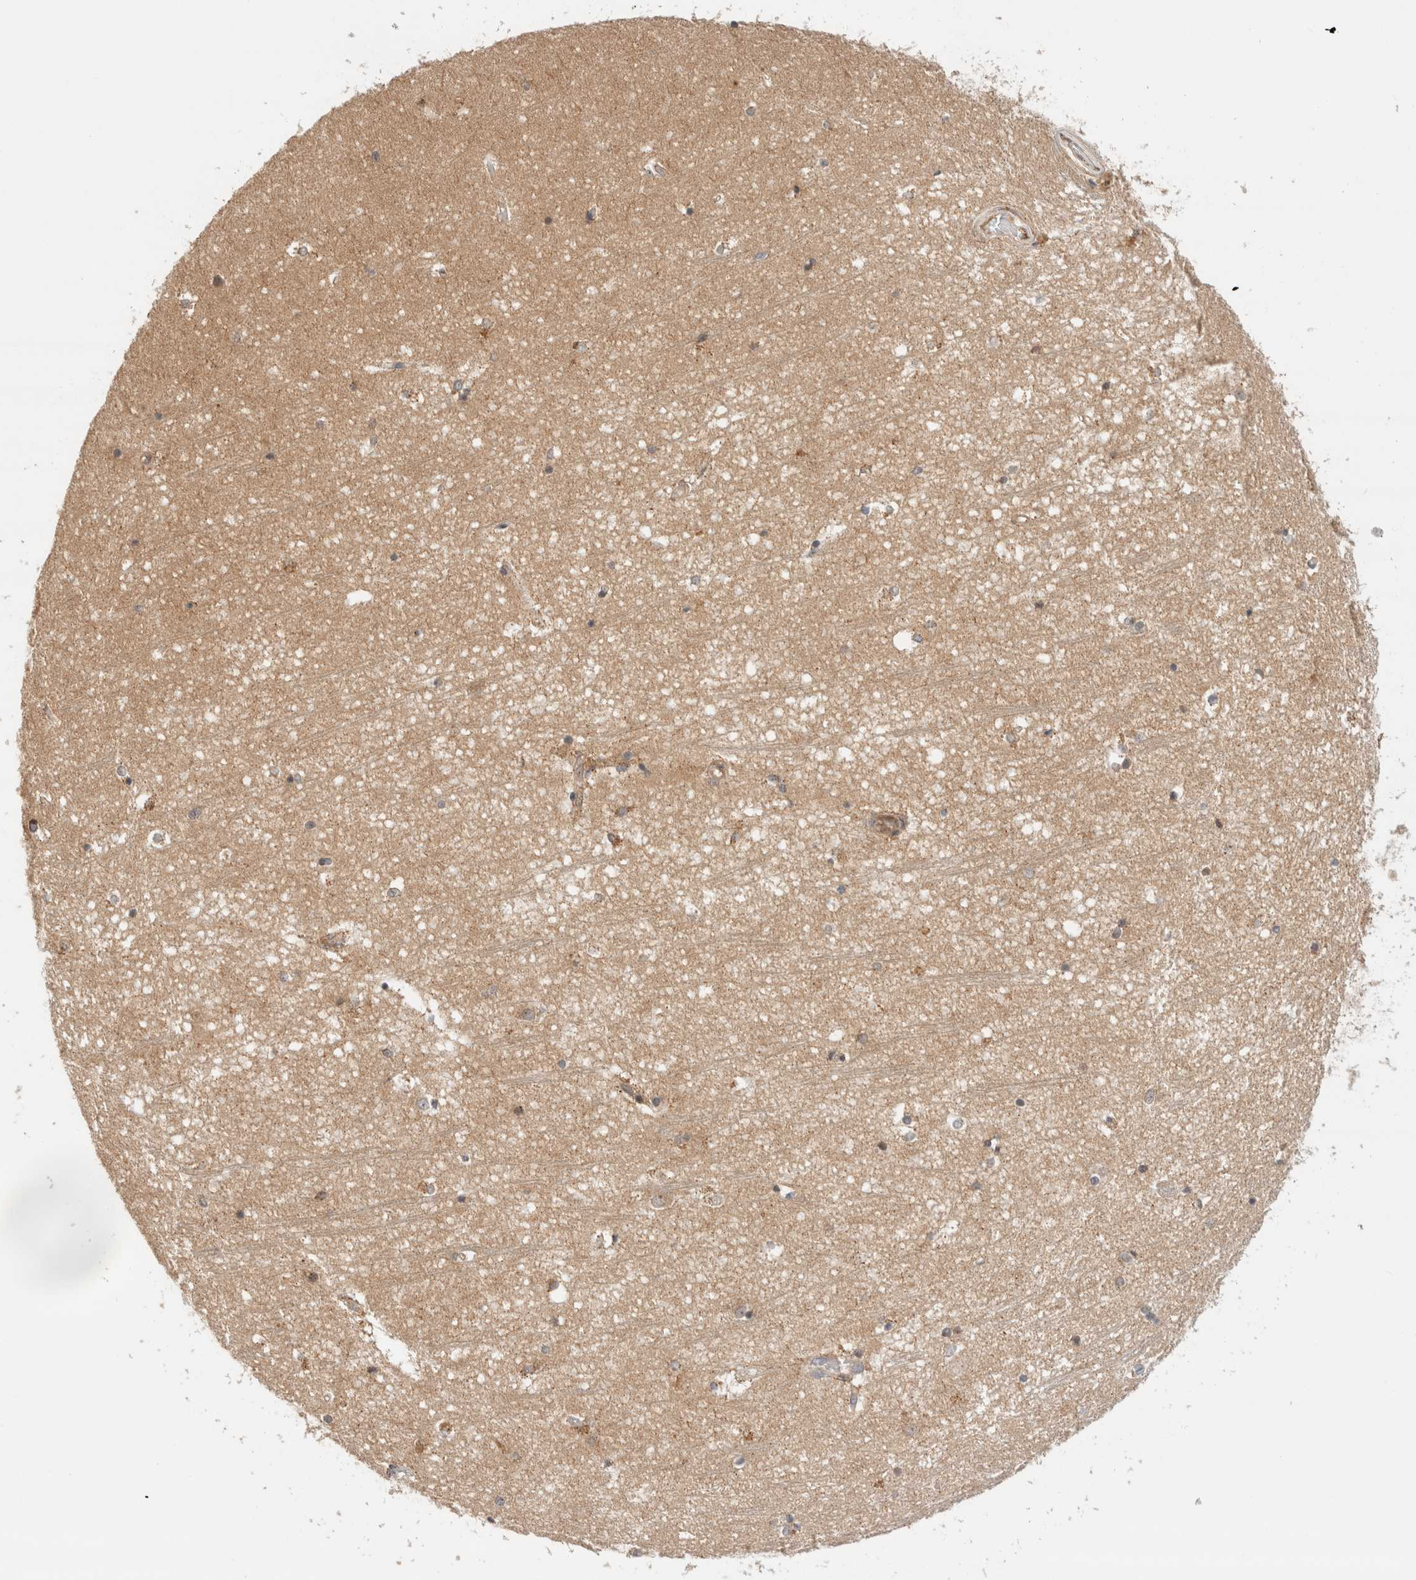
{"staining": {"intensity": "moderate", "quantity": "<25%", "location": "cytoplasmic/membranous"}, "tissue": "hippocampus", "cell_type": "Glial cells", "image_type": "normal", "snomed": [{"axis": "morphology", "description": "Normal tissue, NOS"}, {"axis": "topography", "description": "Hippocampus"}], "caption": "Hippocampus stained with a brown dye displays moderate cytoplasmic/membranous positive positivity in approximately <25% of glial cells.", "gene": "OTUD6B", "patient": {"sex": "male", "age": 45}}